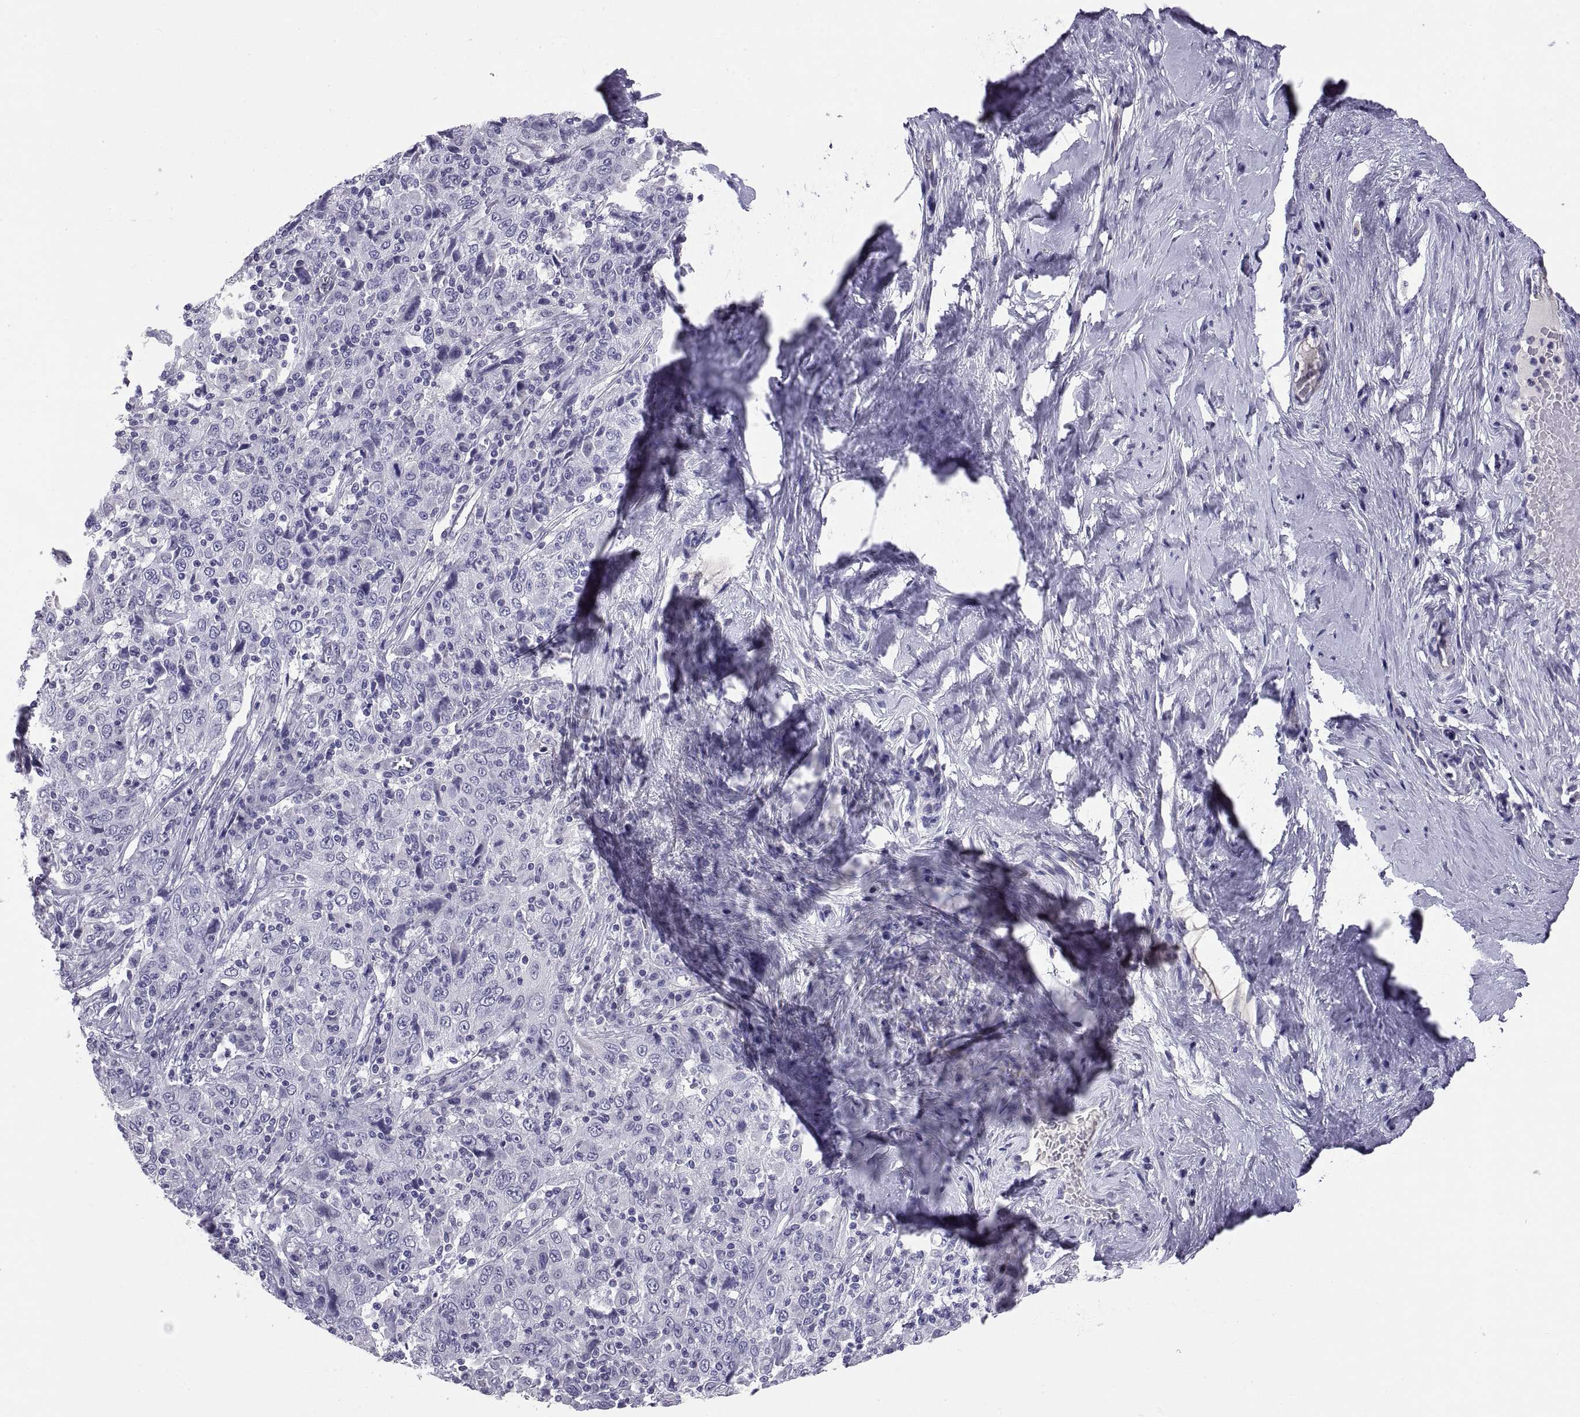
{"staining": {"intensity": "negative", "quantity": "none", "location": "none"}, "tissue": "cervical cancer", "cell_type": "Tumor cells", "image_type": "cancer", "snomed": [{"axis": "morphology", "description": "Squamous cell carcinoma, NOS"}, {"axis": "topography", "description": "Cervix"}], "caption": "This is a histopathology image of IHC staining of squamous cell carcinoma (cervical), which shows no expression in tumor cells. (Stains: DAB (3,3'-diaminobenzidine) IHC with hematoxylin counter stain, Microscopy: brightfield microscopy at high magnification).", "gene": "TEX13A", "patient": {"sex": "female", "age": 46}}